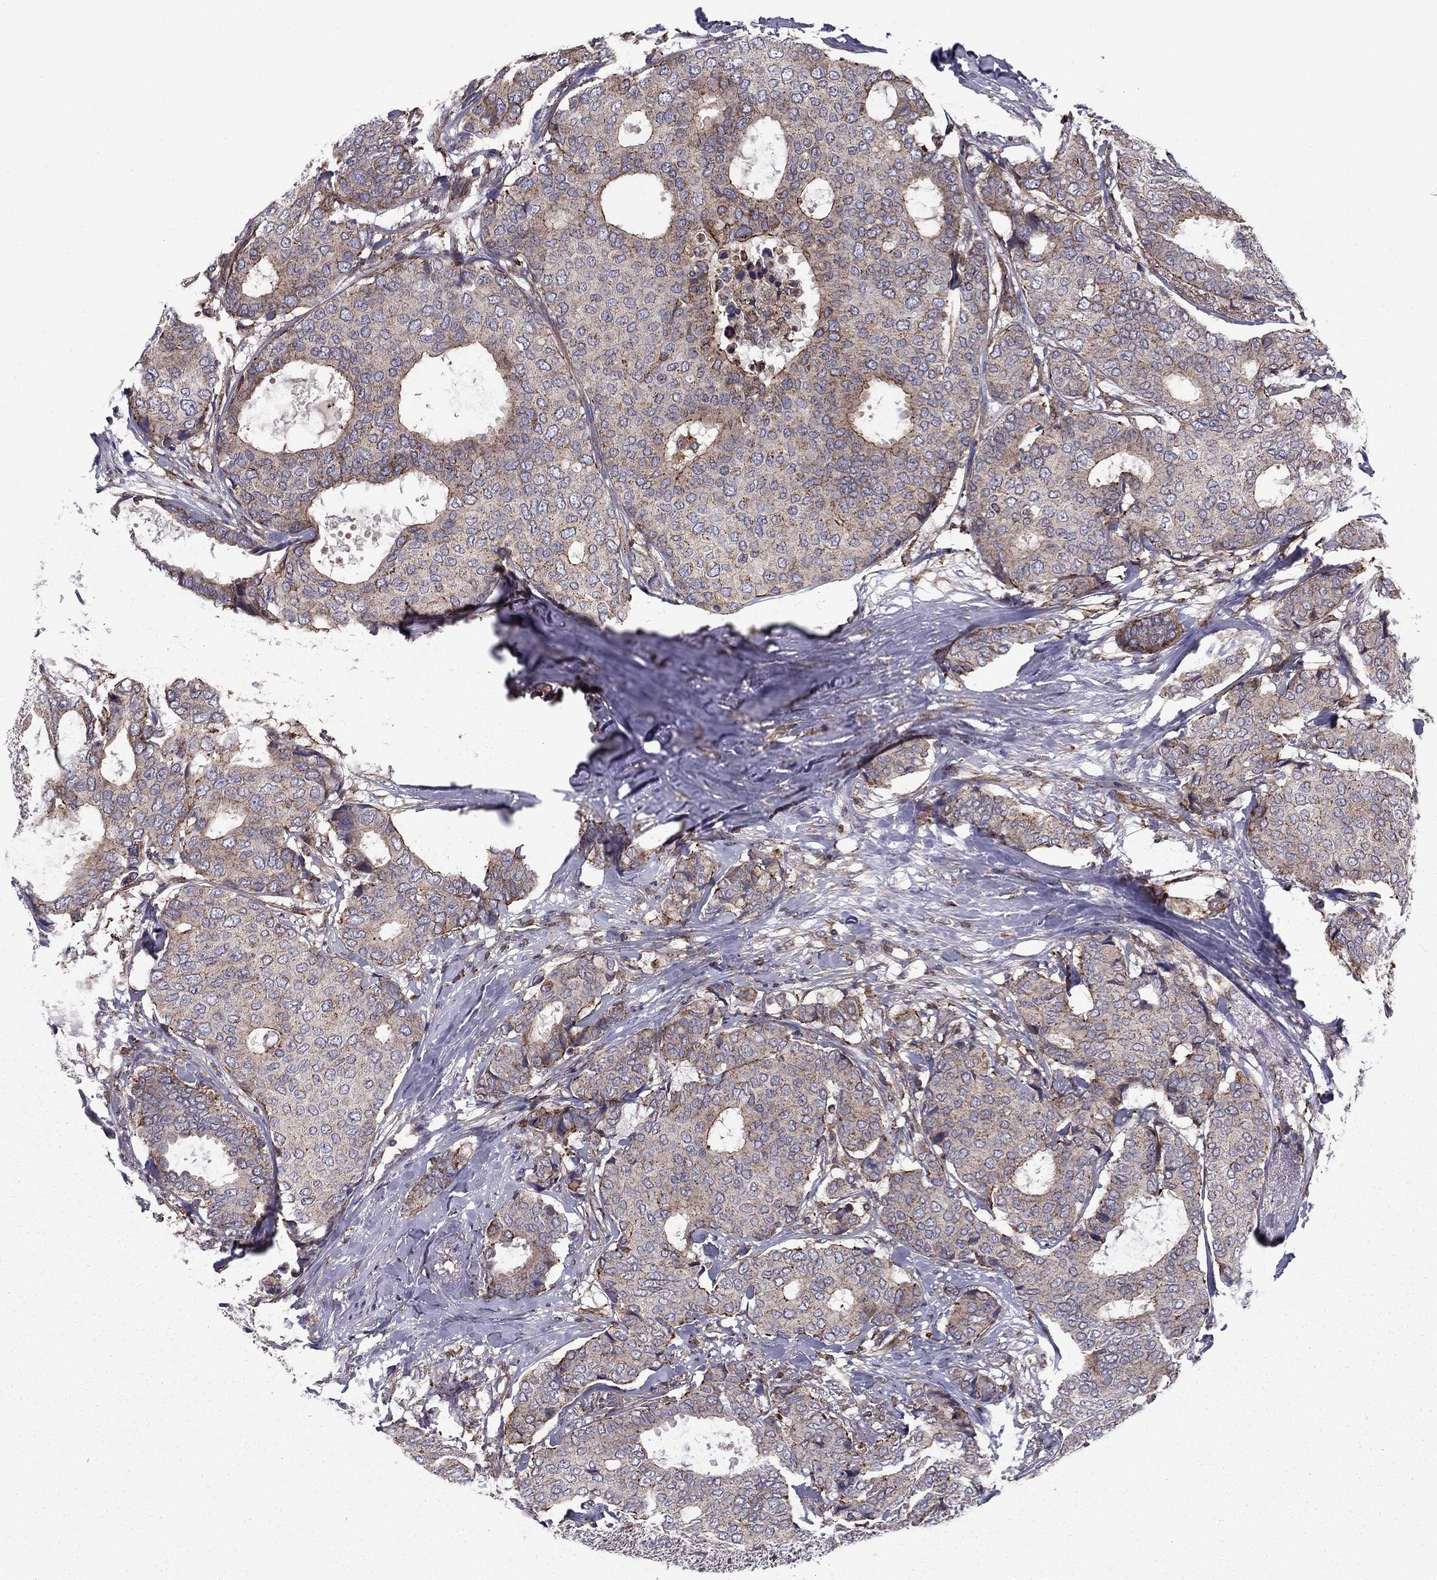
{"staining": {"intensity": "strong", "quantity": "<25%", "location": "cytoplasmic/membranous"}, "tissue": "breast cancer", "cell_type": "Tumor cells", "image_type": "cancer", "snomed": [{"axis": "morphology", "description": "Duct carcinoma"}, {"axis": "topography", "description": "Breast"}], "caption": "Immunohistochemical staining of human breast cancer exhibits strong cytoplasmic/membranous protein staining in about <25% of tumor cells. Nuclei are stained in blue.", "gene": "ALG6", "patient": {"sex": "female", "age": 75}}